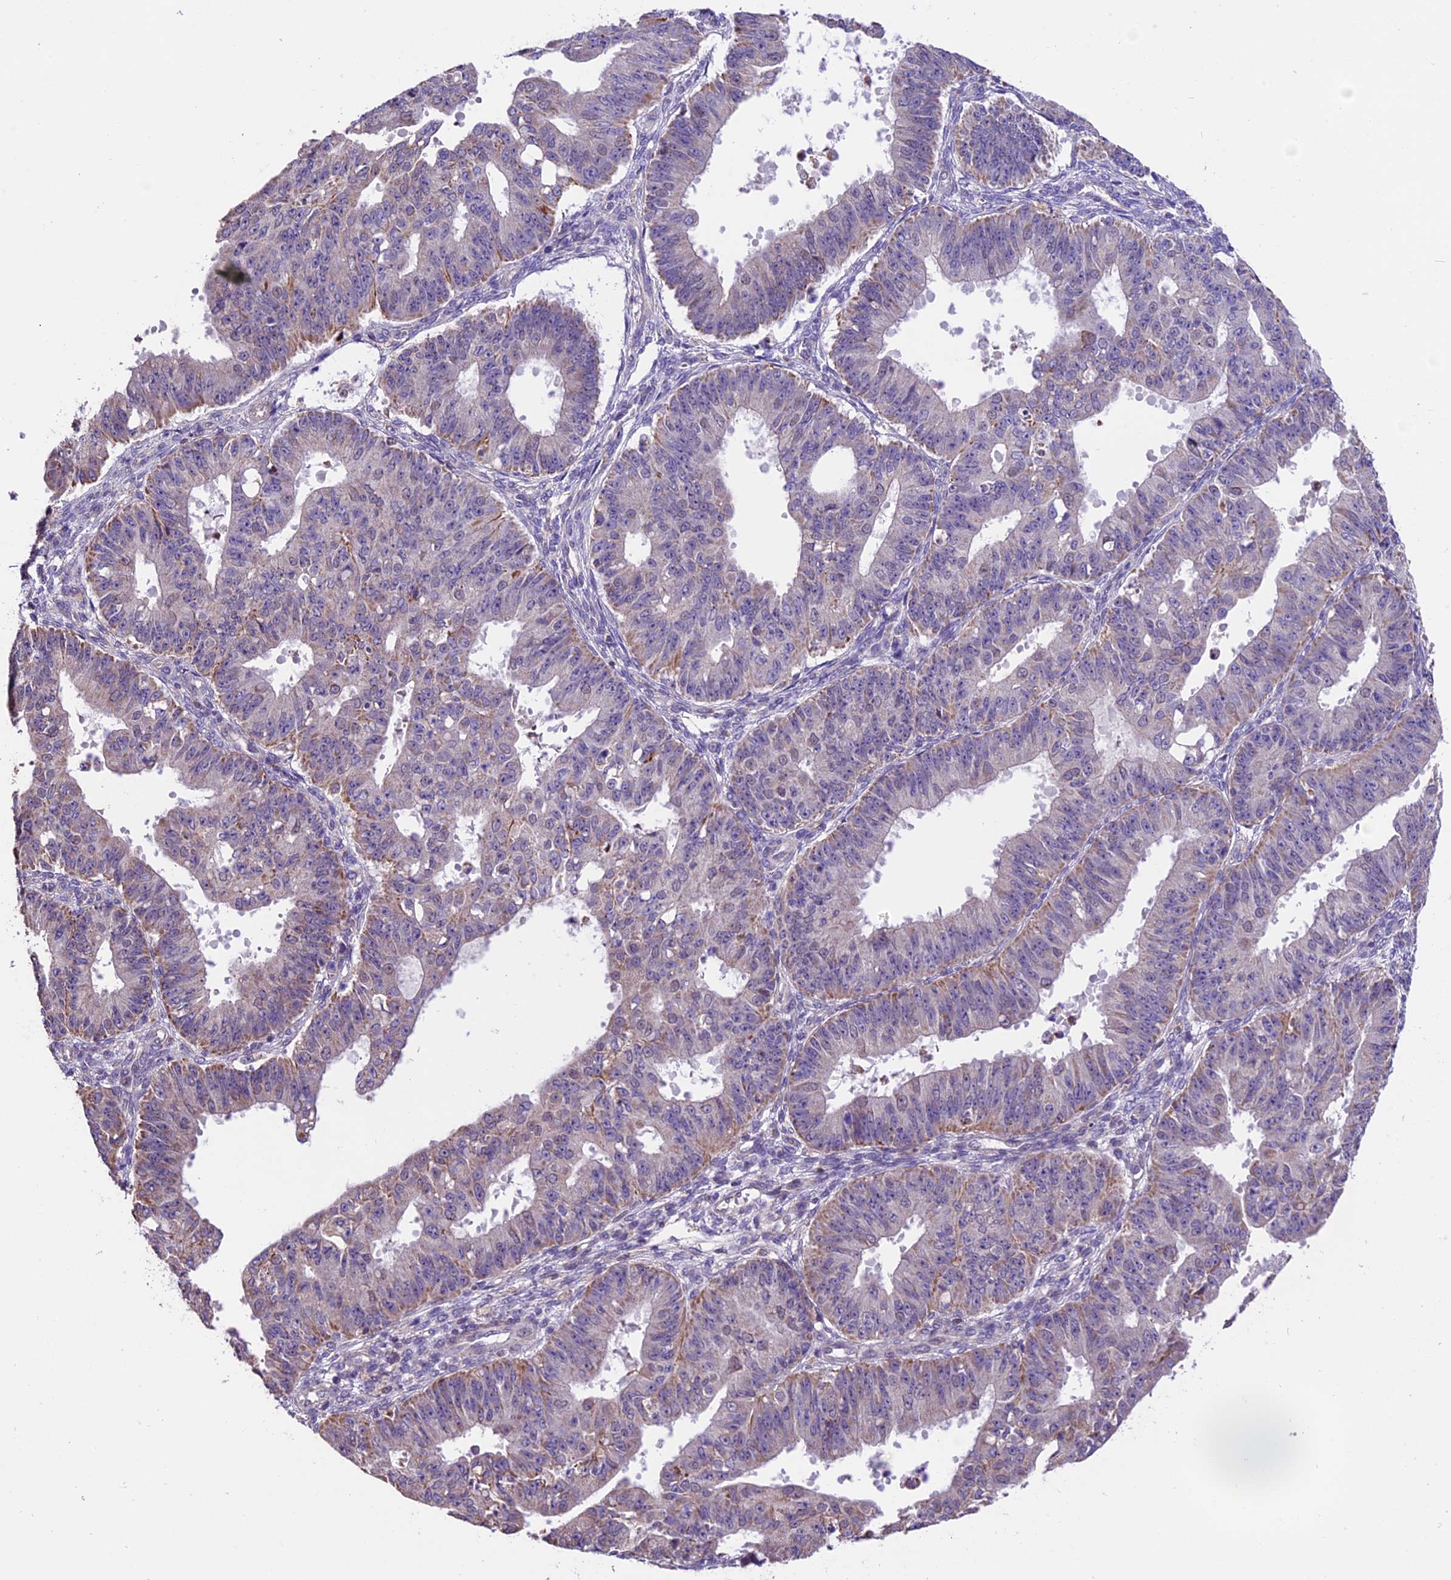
{"staining": {"intensity": "moderate", "quantity": "<25%", "location": "cytoplasmic/membranous"}, "tissue": "ovarian cancer", "cell_type": "Tumor cells", "image_type": "cancer", "snomed": [{"axis": "morphology", "description": "Carcinoma, endometroid"}, {"axis": "topography", "description": "Appendix"}, {"axis": "topography", "description": "Ovary"}], "caption": "This histopathology image reveals IHC staining of ovarian cancer (endometroid carcinoma), with low moderate cytoplasmic/membranous expression in approximately <25% of tumor cells.", "gene": "DDX28", "patient": {"sex": "female", "age": 42}}